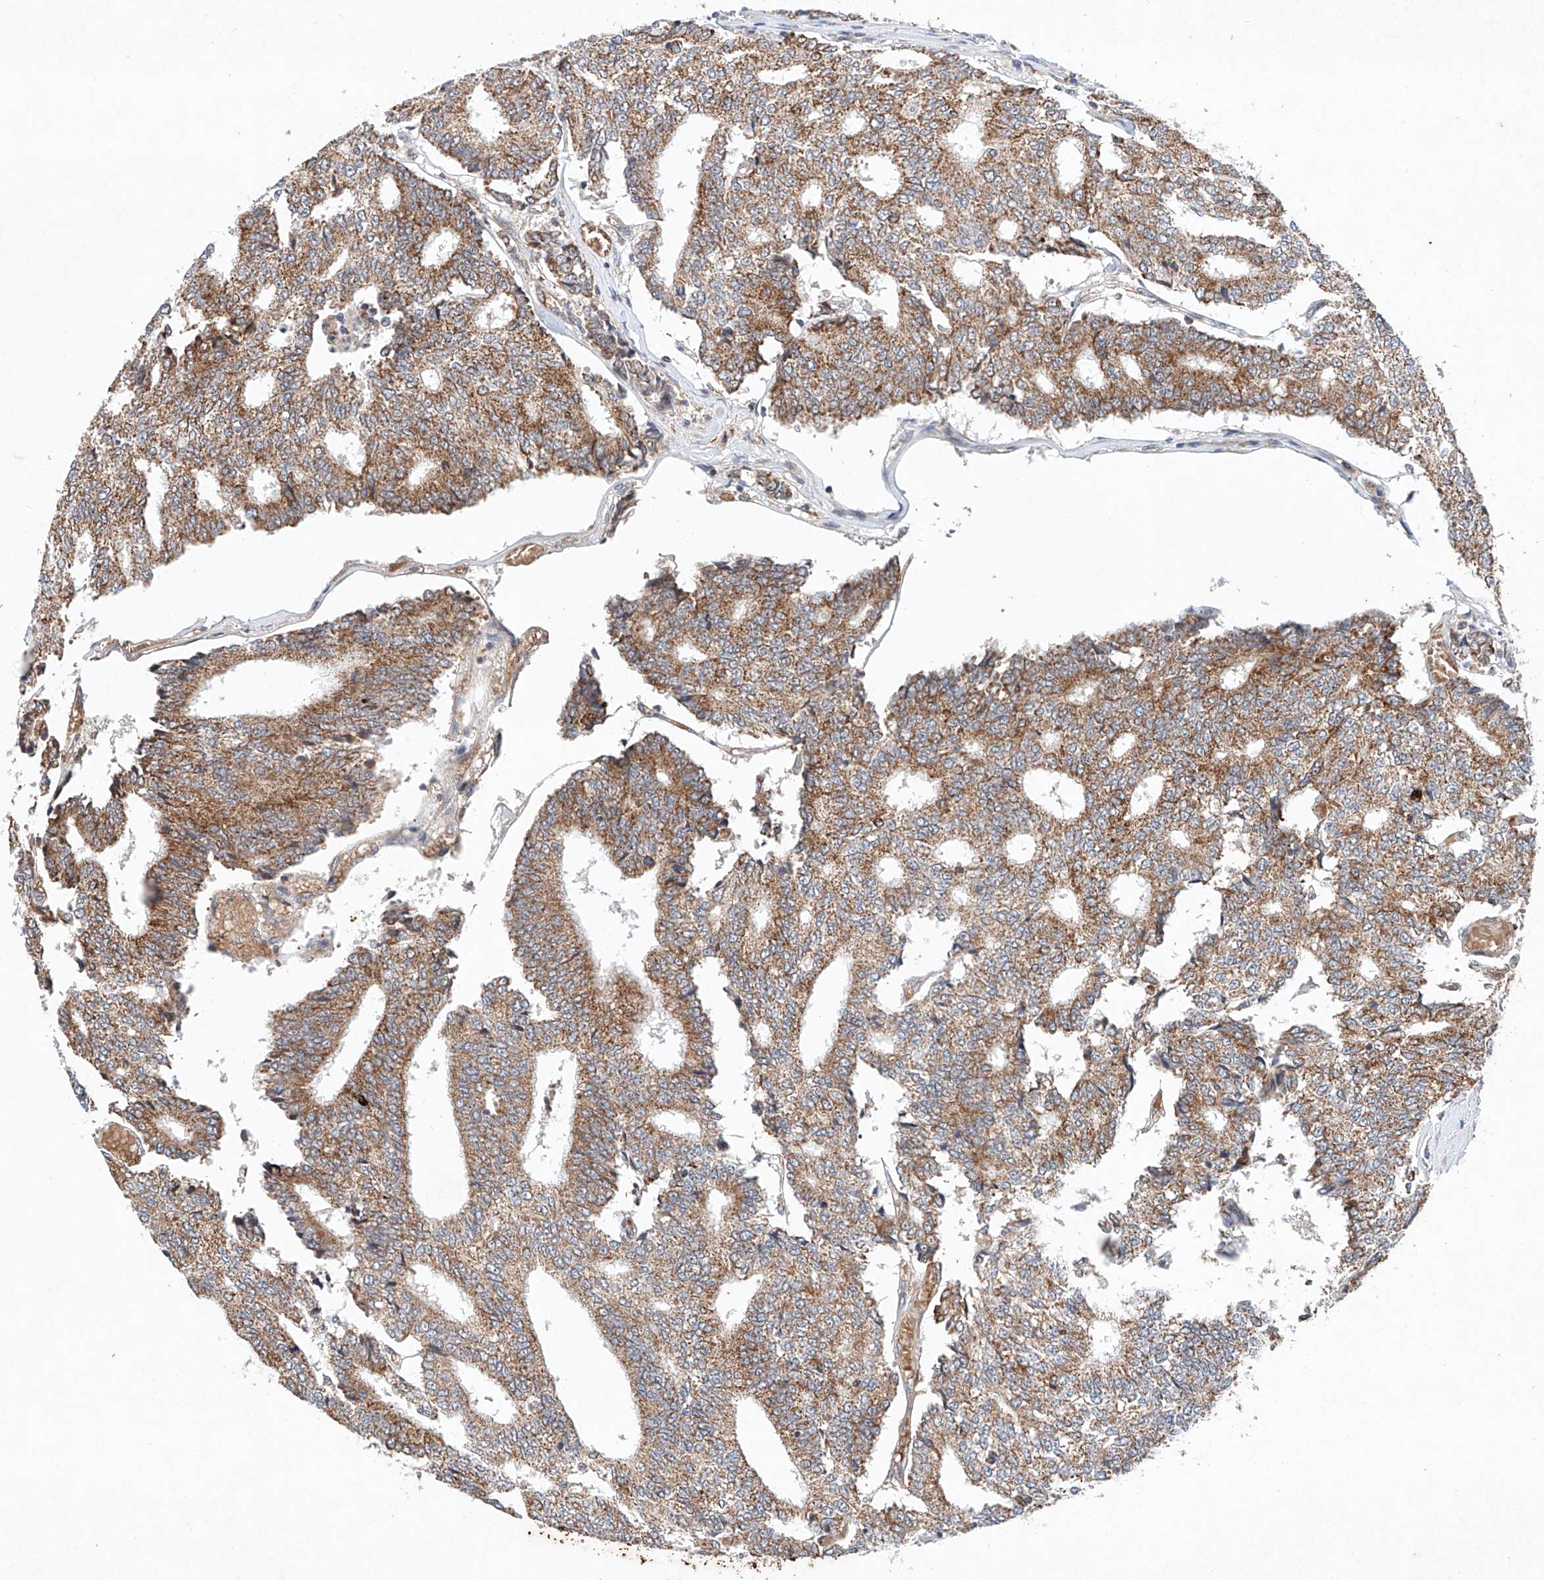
{"staining": {"intensity": "moderate", "quantity": ">75%", "location": "cytoplasmic/membranous"}, "tissue": "prostate cancer", "cell_type": "Tumor cells", "image_type": "cancer", "snomed": [{"axis": "morphology", "description": "Normal tissue, NOS"}, {"axis": "morphology", "description": "Adenocarcinoma, High grade"}, {"axis": "topography", "description": "Prostate"}, {"axis": "topography", "description": "Seminal veicle"}], "caption": "Immunohistochemistry photomicrograph of human adenocarcinoma (high-grade) (prostate) stained for a protein (brown), which displays medium levels of moderate cytoplasmic/membranous staining in about >75% of tumor cells.", "gene": "FASTK", "patient": {"sex": "male", "age": 55}}